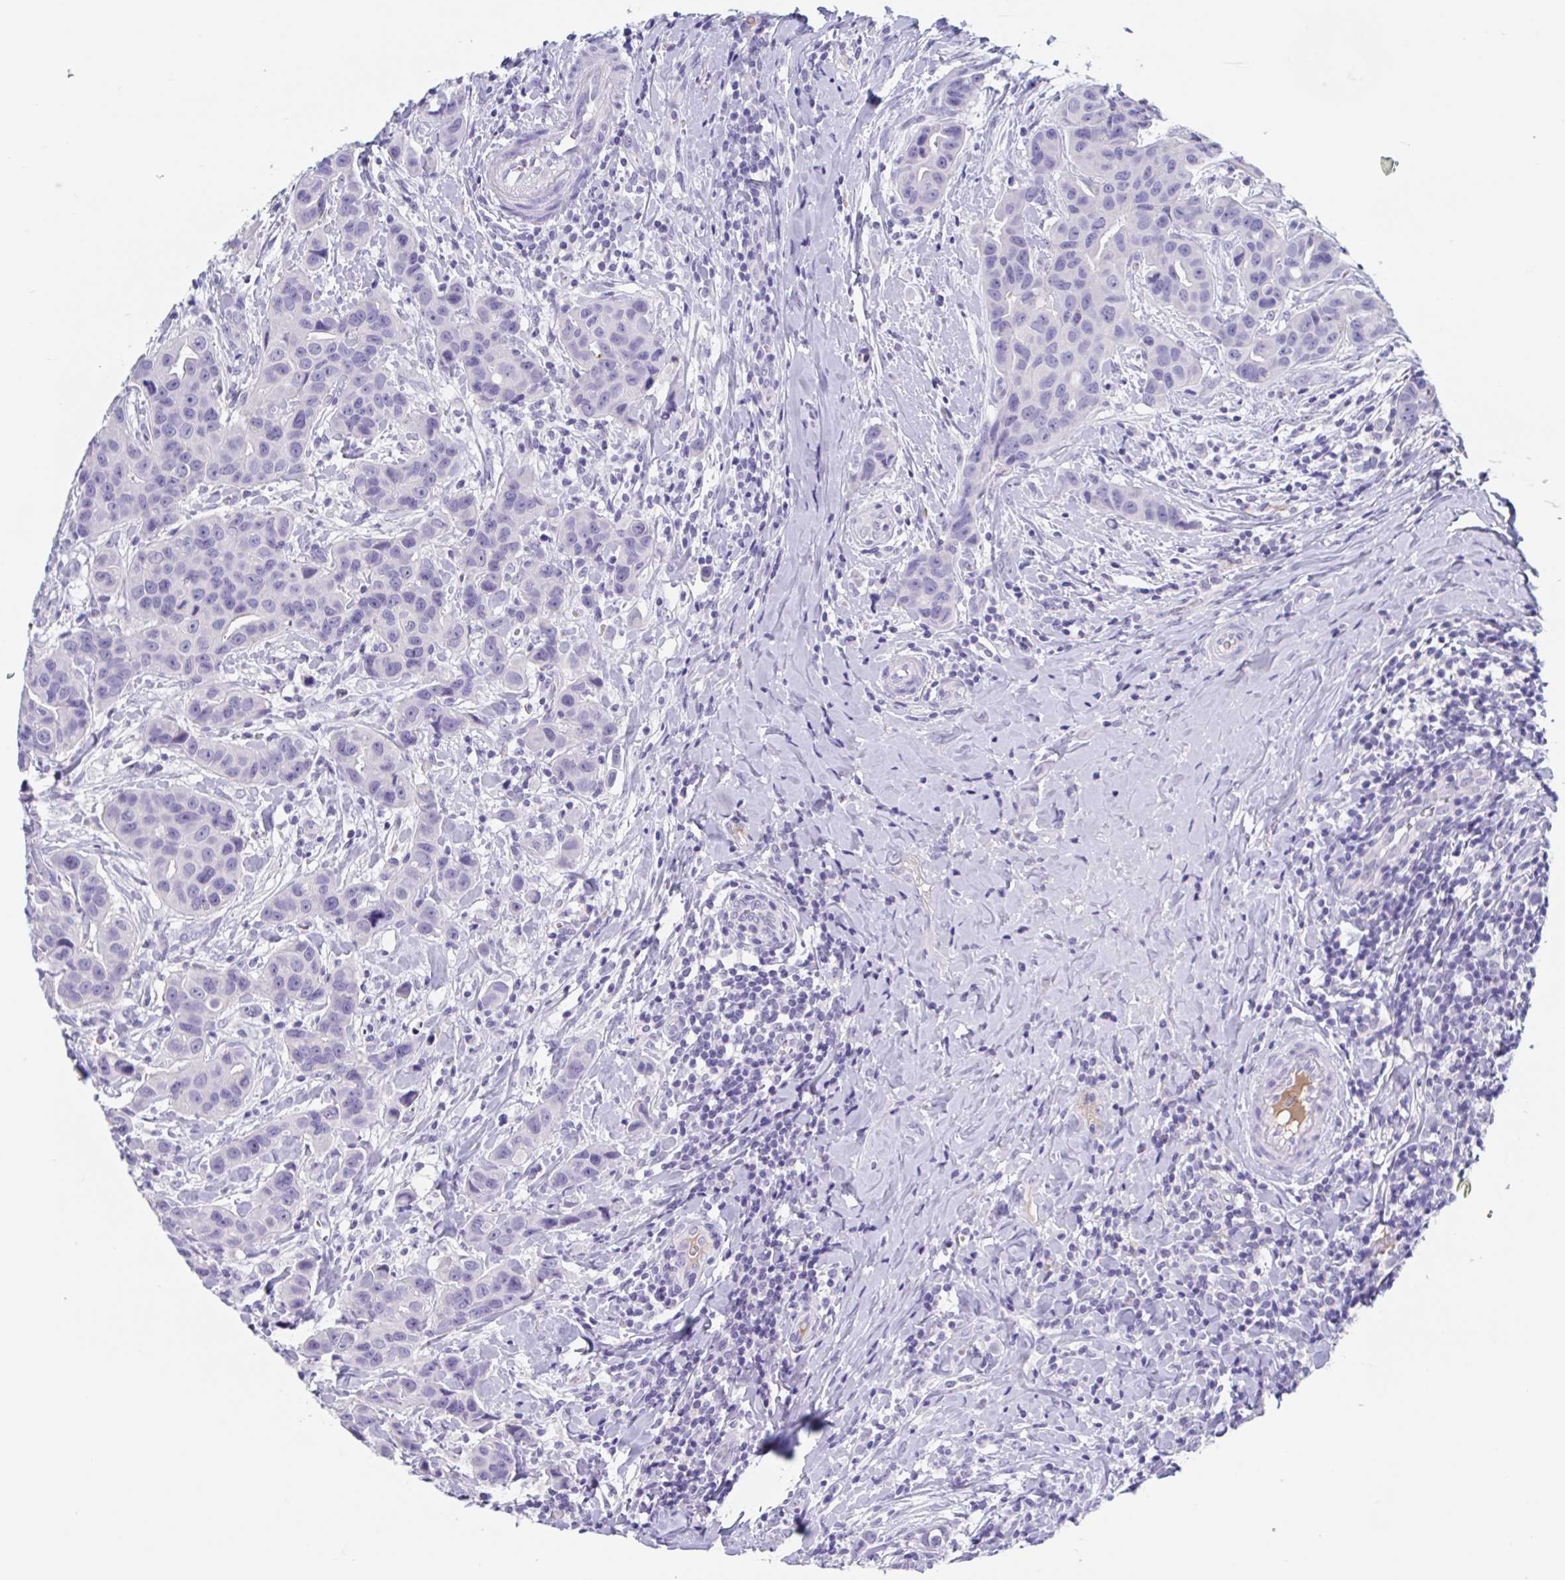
{"staining": {"intensity": "negative", "quantity": "none", "location": "none"}, "tissue": "breast cancer", "cell_type": "Tumor cells", "image_type": "cancer", "snomed": [{"axis": "morphology", "description": "Duct carcinoma"}, {"axis": "topography", "description": "Breast"}], "caption": "Immunohistochemistry (IHC) photomicrograph of neoplastic tissue: human breast cancer (intraductal carcinoma) stained with DAB reveals no significant protein expression in tumor cells.", "gene": "ZNHIT2", "patient": {"sex": "female", "age": 24}}